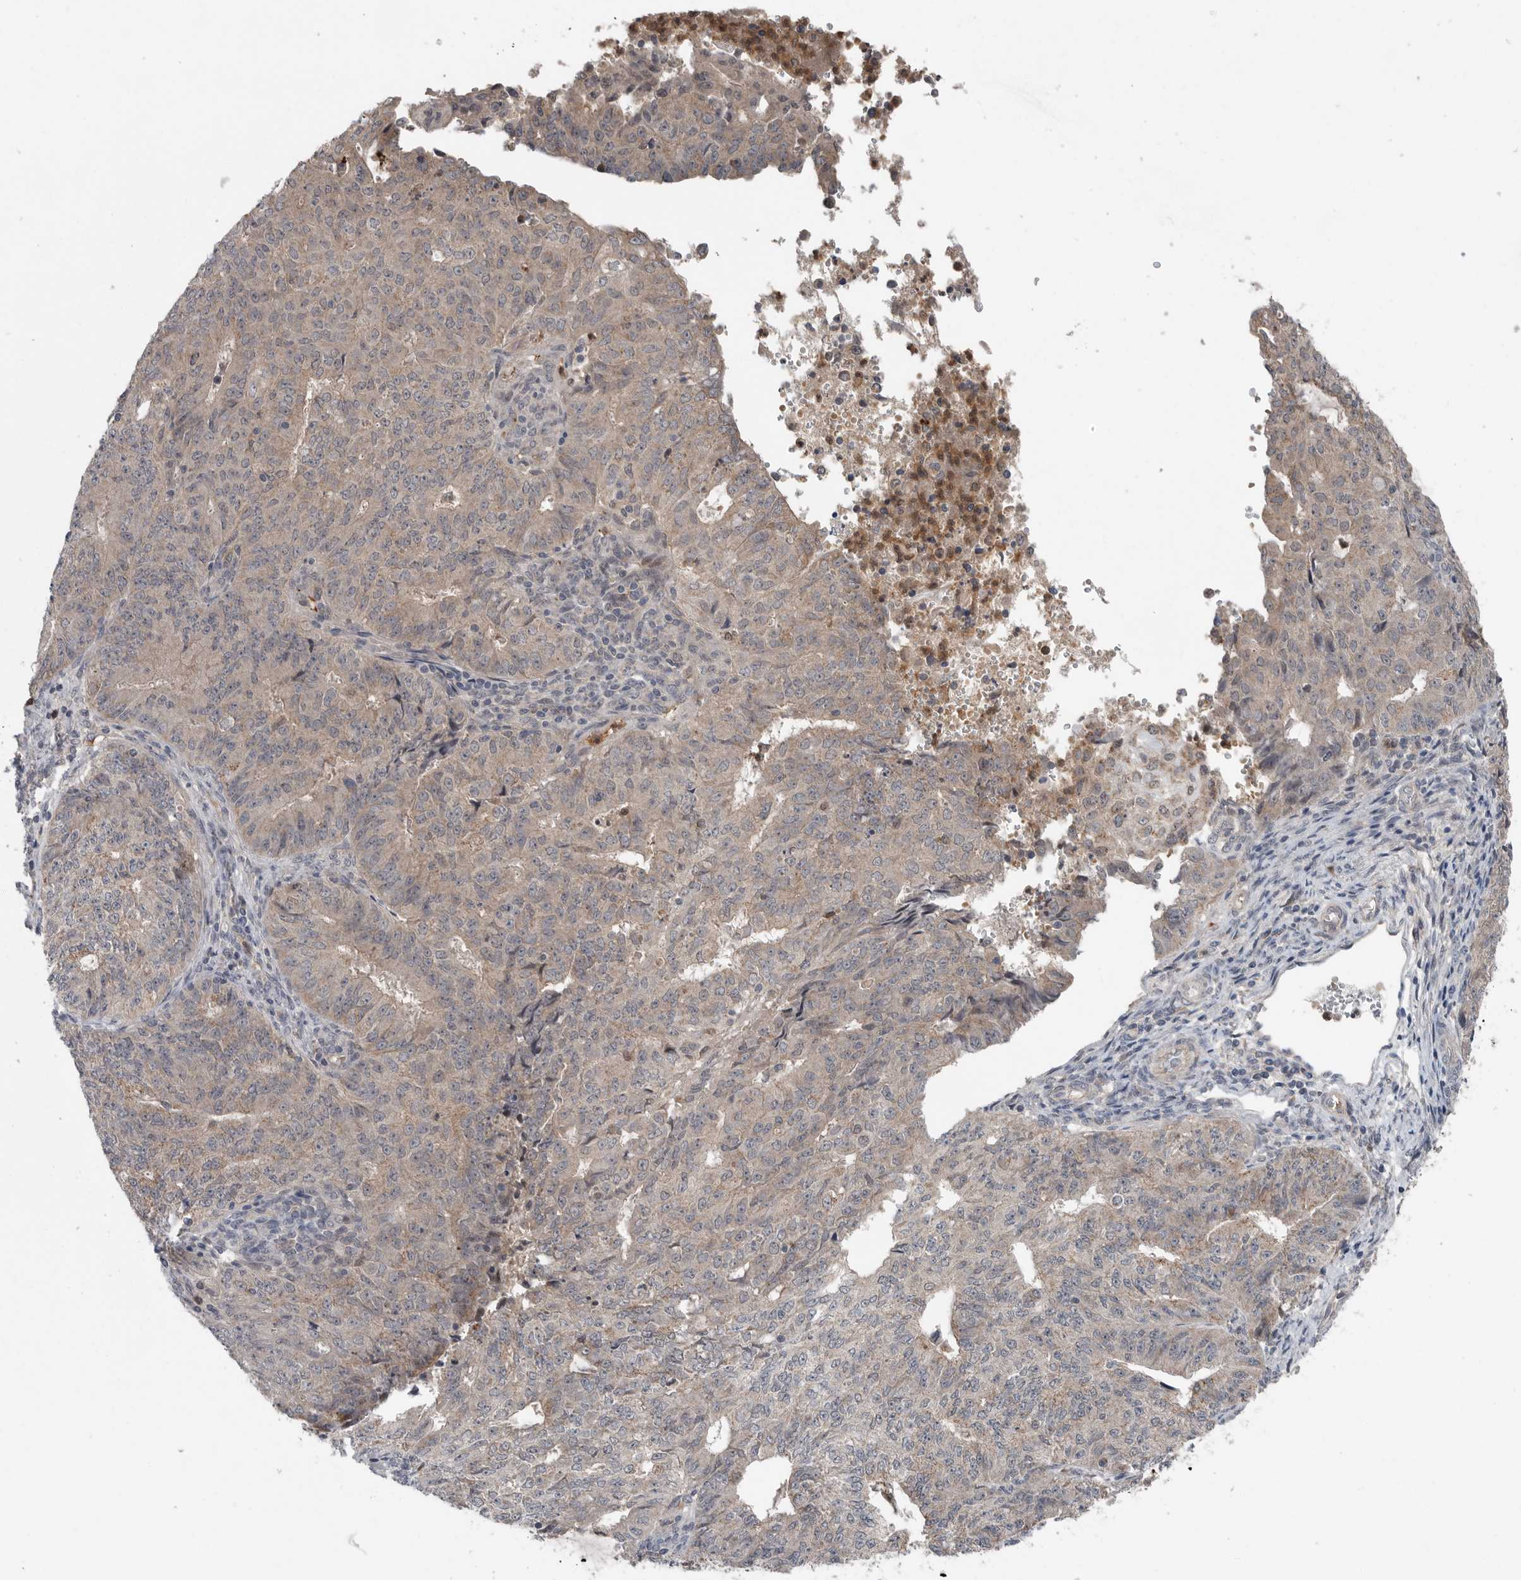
{"staining": {"intensity": "weak", "quantity": "25%-75%", "location": "cytoplasmic/membranous"}, "tissue": "endometrial cancer", "cell_type": "Tumor cells", "image_type": "cancer", "snomed": [{"axis": "morphology", "description": "Adenocarcinoma, NOS"}, {"axis": "topography", "description": "Endometrium"}], "caption": "IHC of human endometrial cancer demonstrates low levels of weak cytoplasmic/membranous staining in about 25%-75% of tumor cells. The staining is performed using DAB brown chromogen to label protein expression. The nuclei are counter-stained blue using hematoxylin.", "gene": "SCP2", "patient": {"sex": "female", "age": 32}}